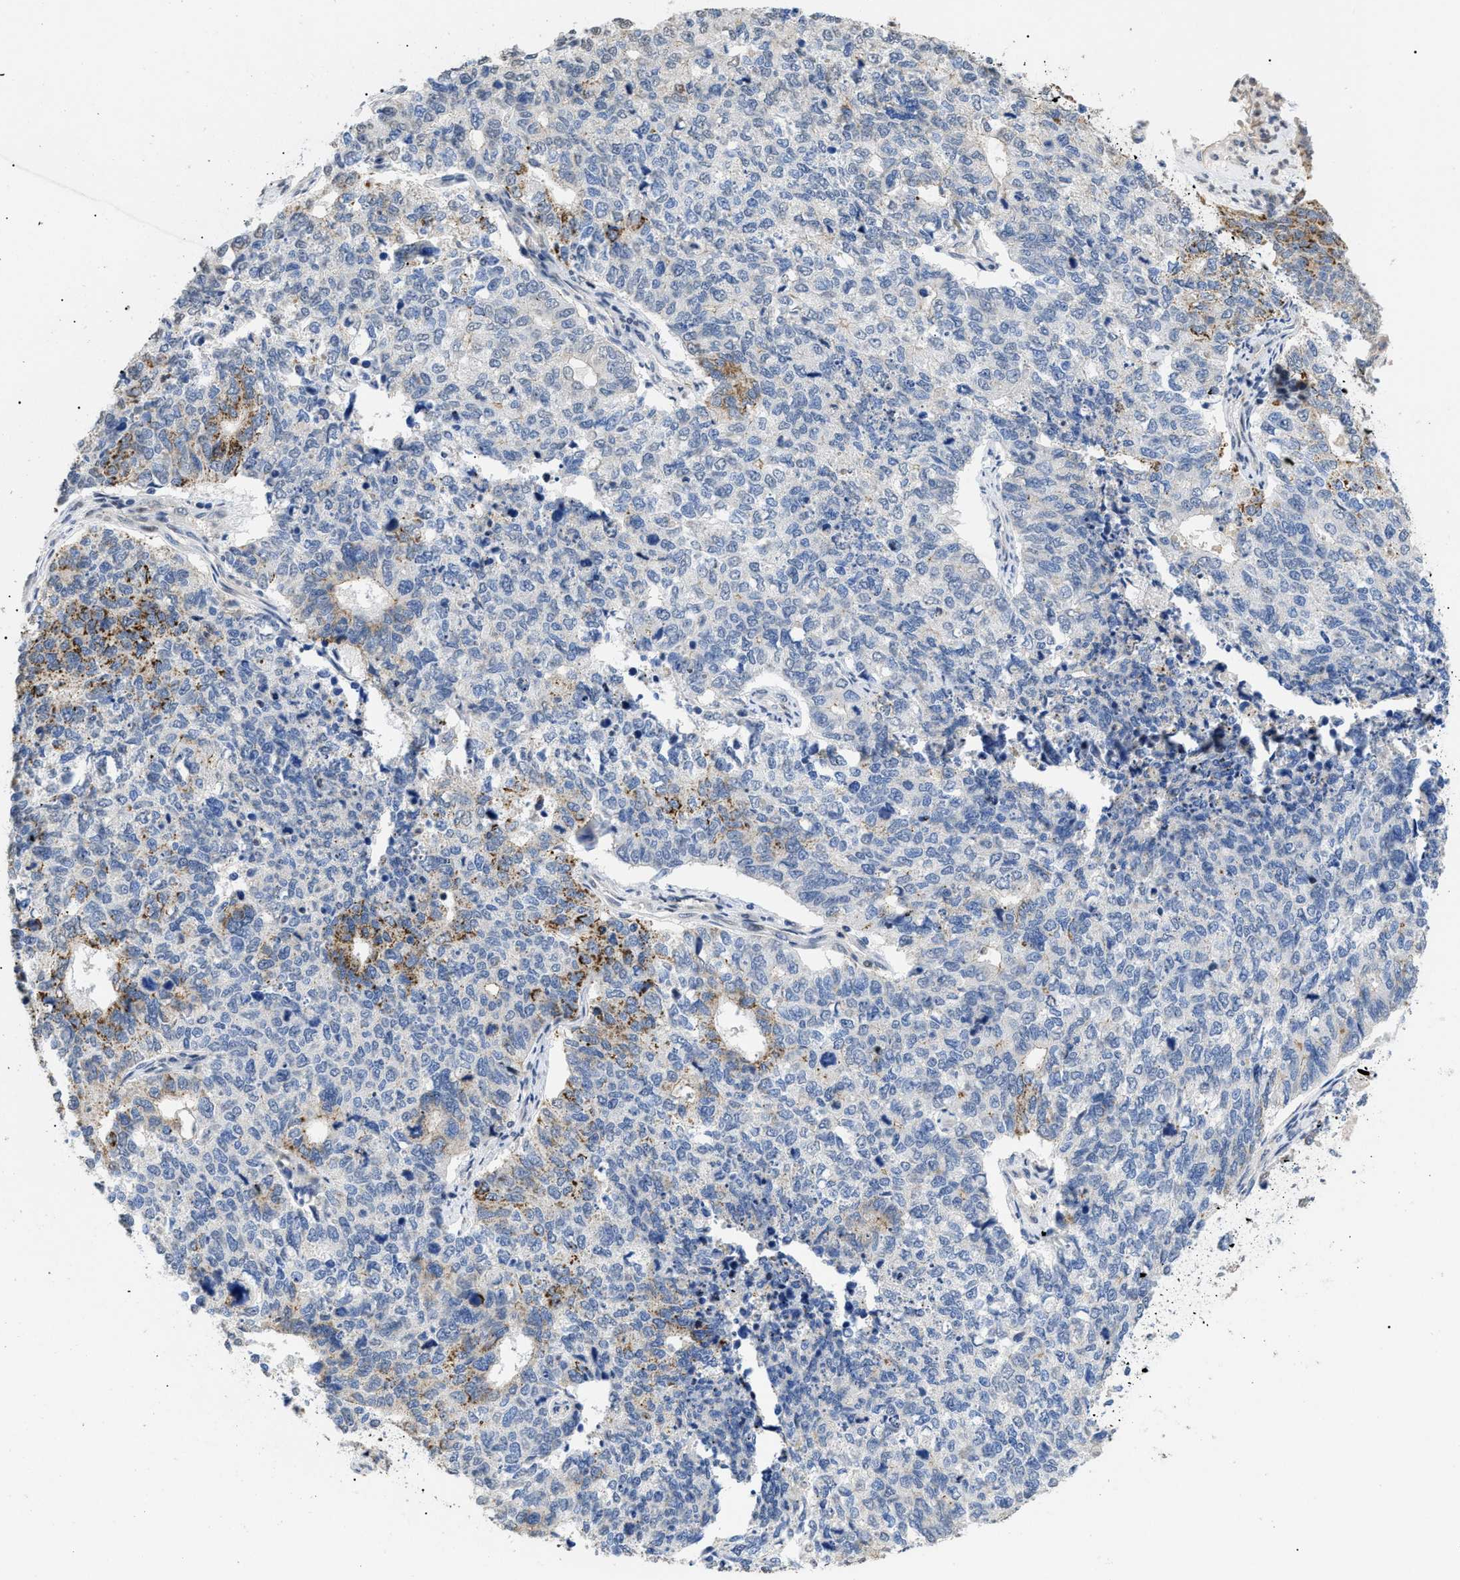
{"staining": {"intensity": "weak", "quantity": "<25%", "location": "cytoplasmic/membranous"}, "tissue": "cervical cancer", "cell_type": "Tumor cells", "image_type": "cancer", "snomed": [{"axis": "morphology", "description": "Squamous cell carcinoma, NOS"}, {"axis": "topography", "description": "Cervix"}], "caption": "Squamous cell carcinoma (cervical) was stained to show a protein in brown. There is no significant positivity in tumor cells. Brightfield microscopy of immunohistochemistry (IHC) stained with DAB (3,3'-diaminobenzidine) (brown) and hematoxylin (blue), captured at high magnification.", "gene": "SFXN5", "patient": {"sex": "female", "age": 63}}